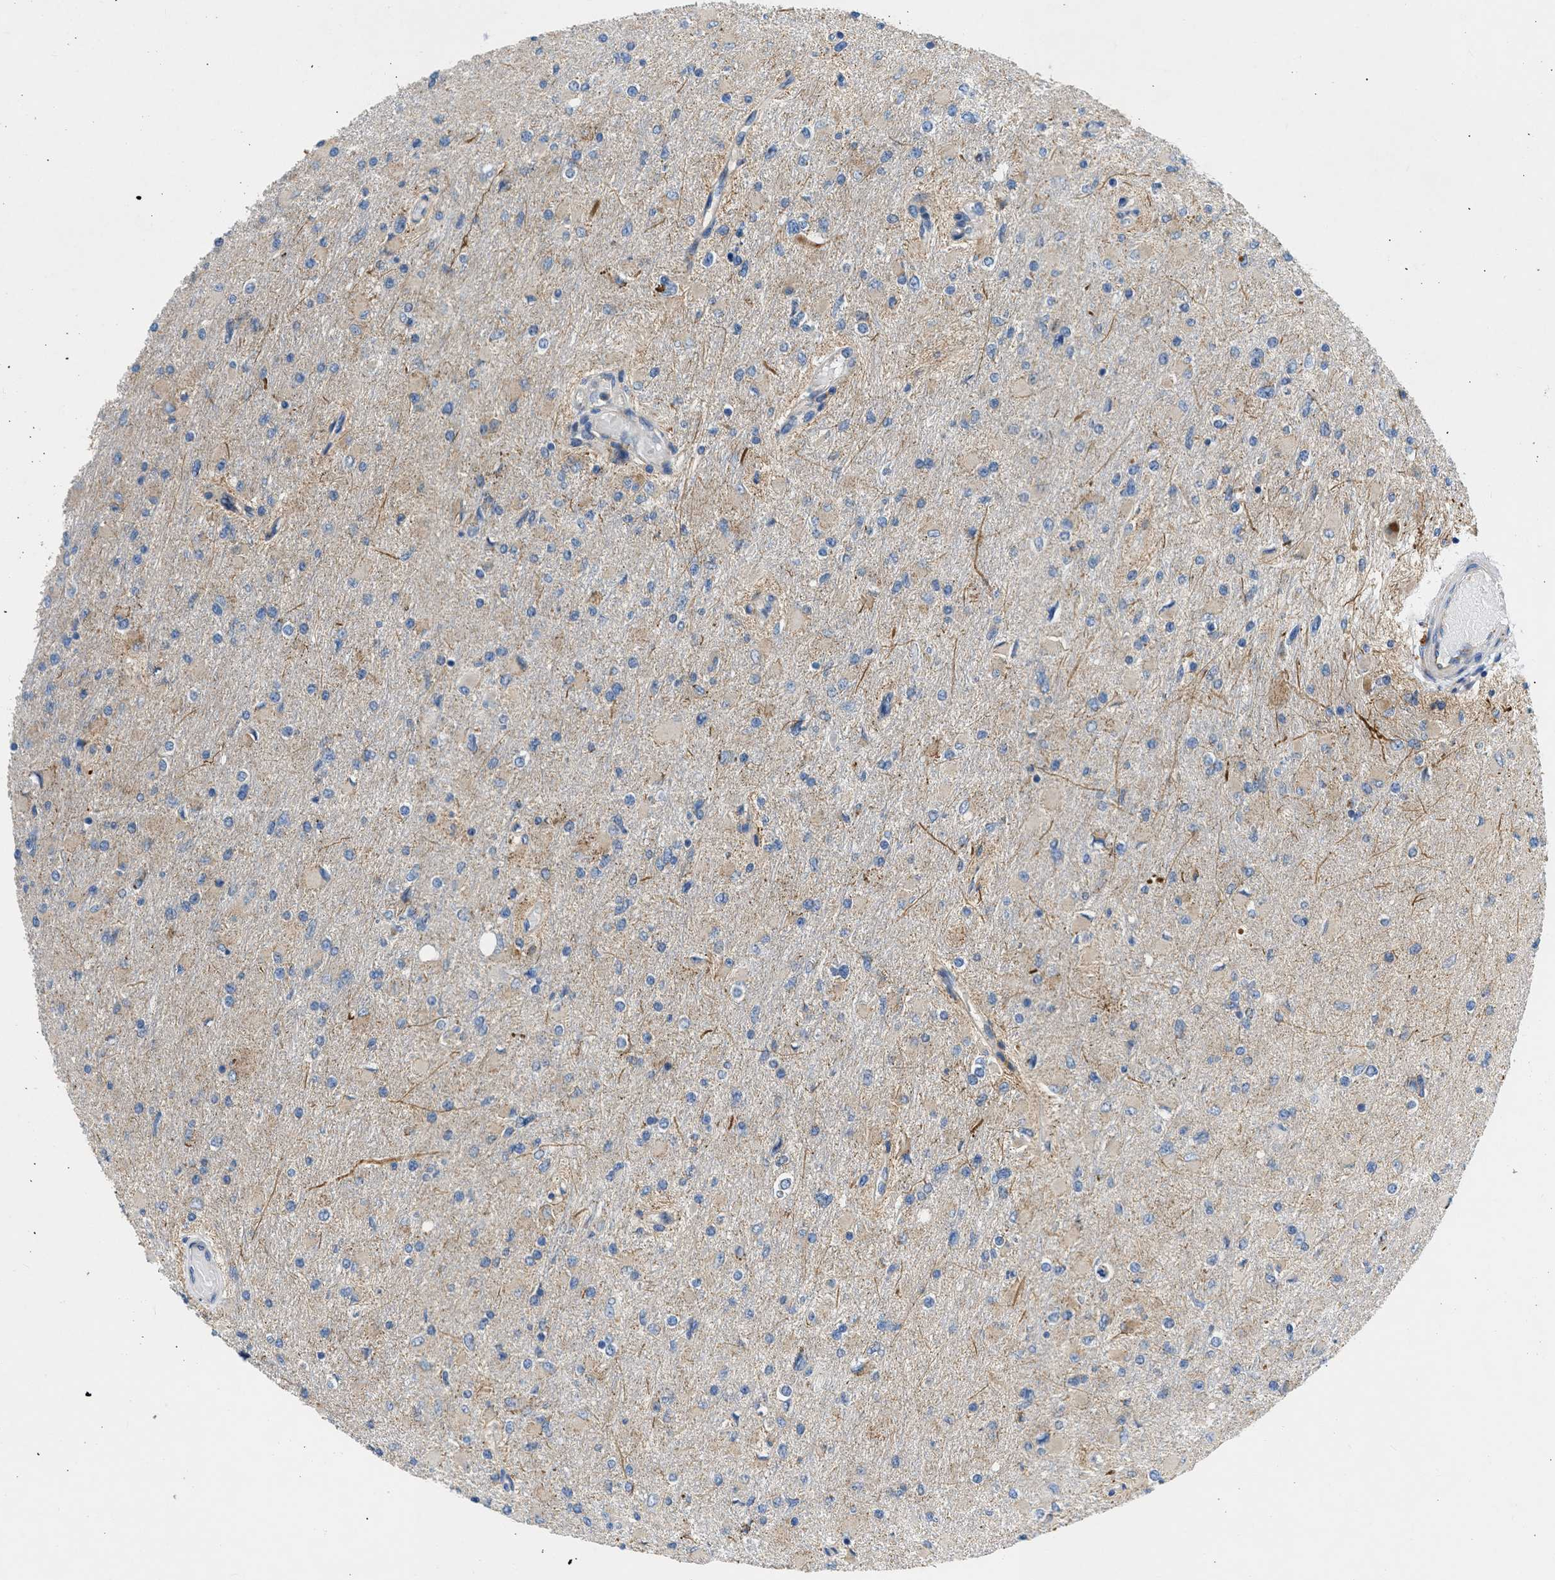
{"staining": {"intensity": "weak", "quantity": "<25%", "location": "cytoplasmic/membranous"}, "tissue": "glioma", "cell_type": "Tumor cells", "image_type": "cancer", "snomed": [{"axis": "morphology", "description": "Glioma, malignant, High grade"}, {"axis": "topography", "description": "Cerebral cortex"}], "caption": "This is an immunohistochemistry (IHC) image of malignant high-grade glioma. There is no expression in tumor cells.", "gene": "ULK4", "patient": {"sex": "female", "age": 36}}